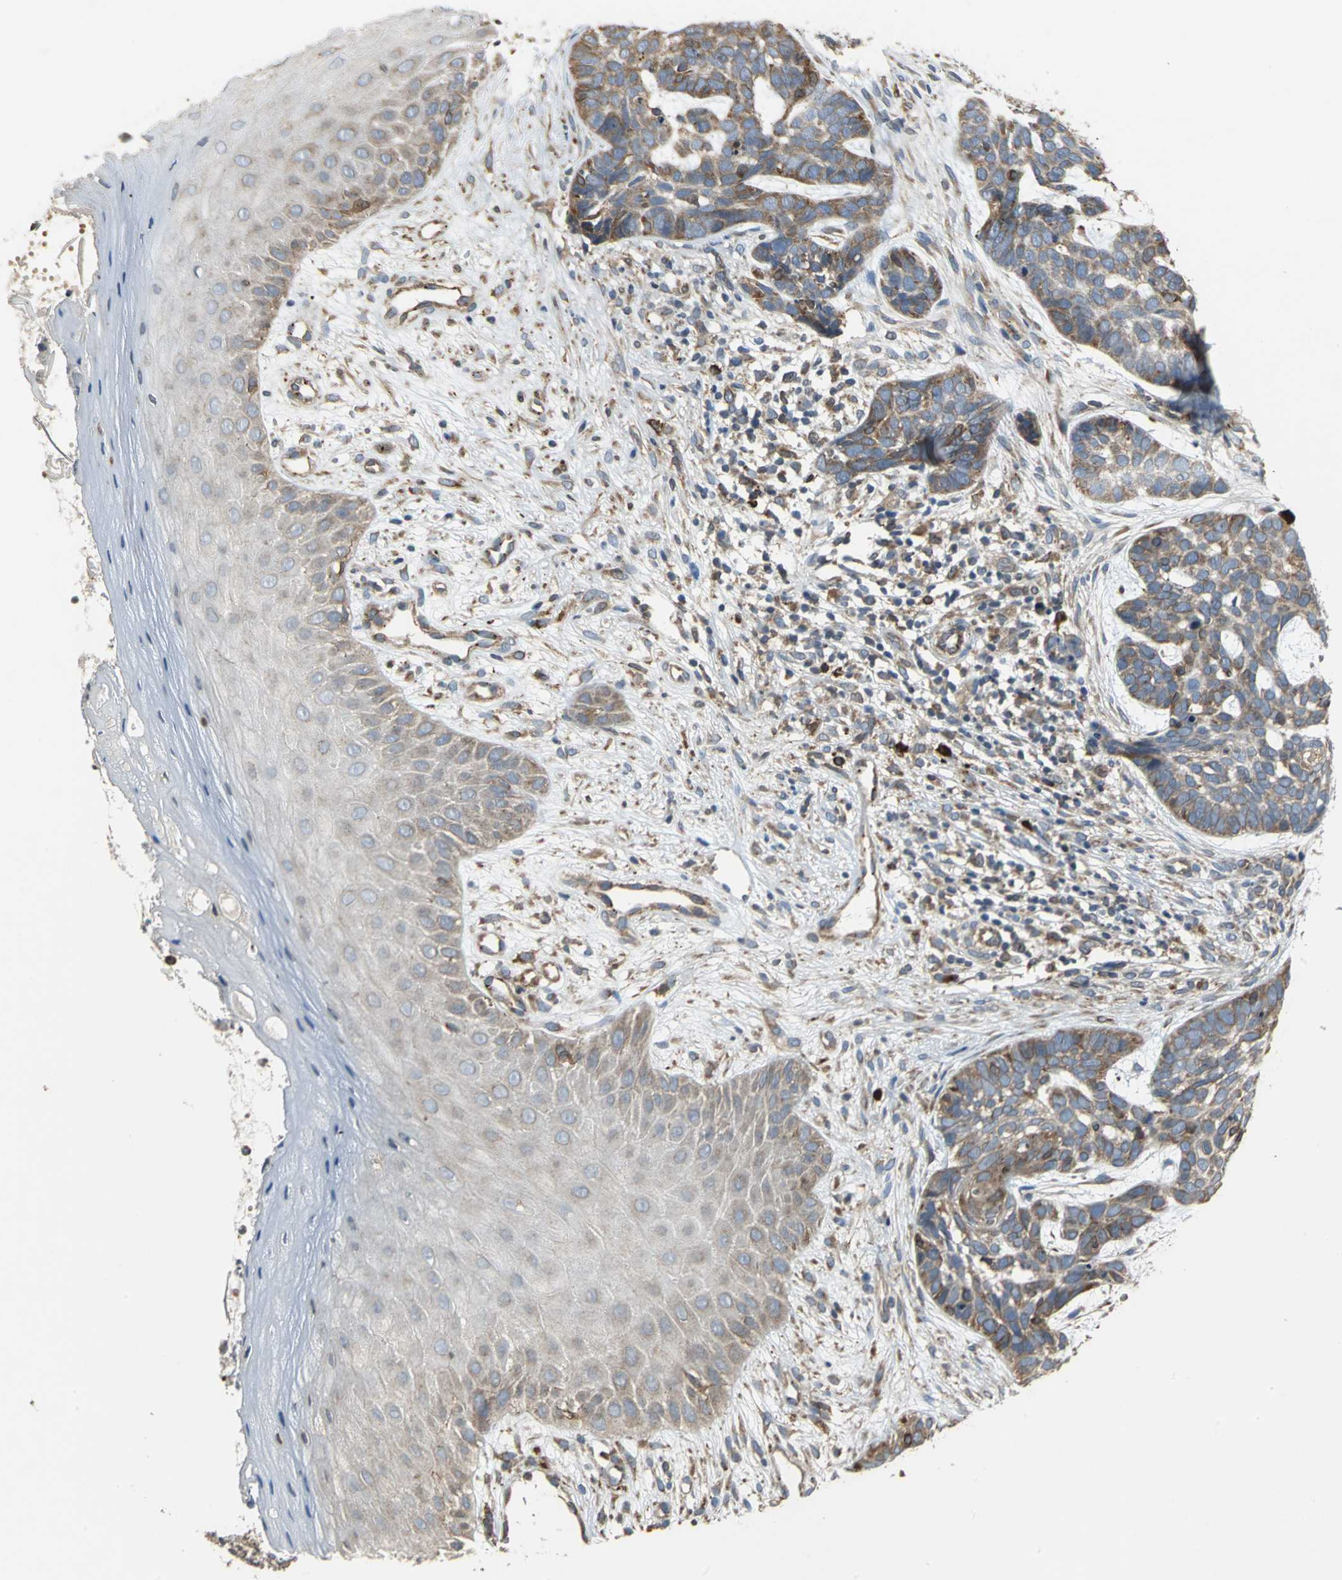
{"staining": {"intensity": "weak", "quantity": "25%-75%", "location": "cytoplasmic/membranous"}, "tissue": "skin cancer", "cell_type": "Tumor cells", "image_type": "cancer", "snomed": [{"axis": "morphology", "description": "Basal cell carcinoma"}, {"axis": "topography", "description": "Skin"}], "caption": "Immunohistochemical staining of skin cancer (basal cell carcinoma) shows weak cytoplasmic/membranous protein staining in about 25%-75% of tumor cells. (DAB IHC, brown staining for protein, blue staining for nuclei).", "gene": "SYVN1", "patient": {"sex": "male", "age": 87}}